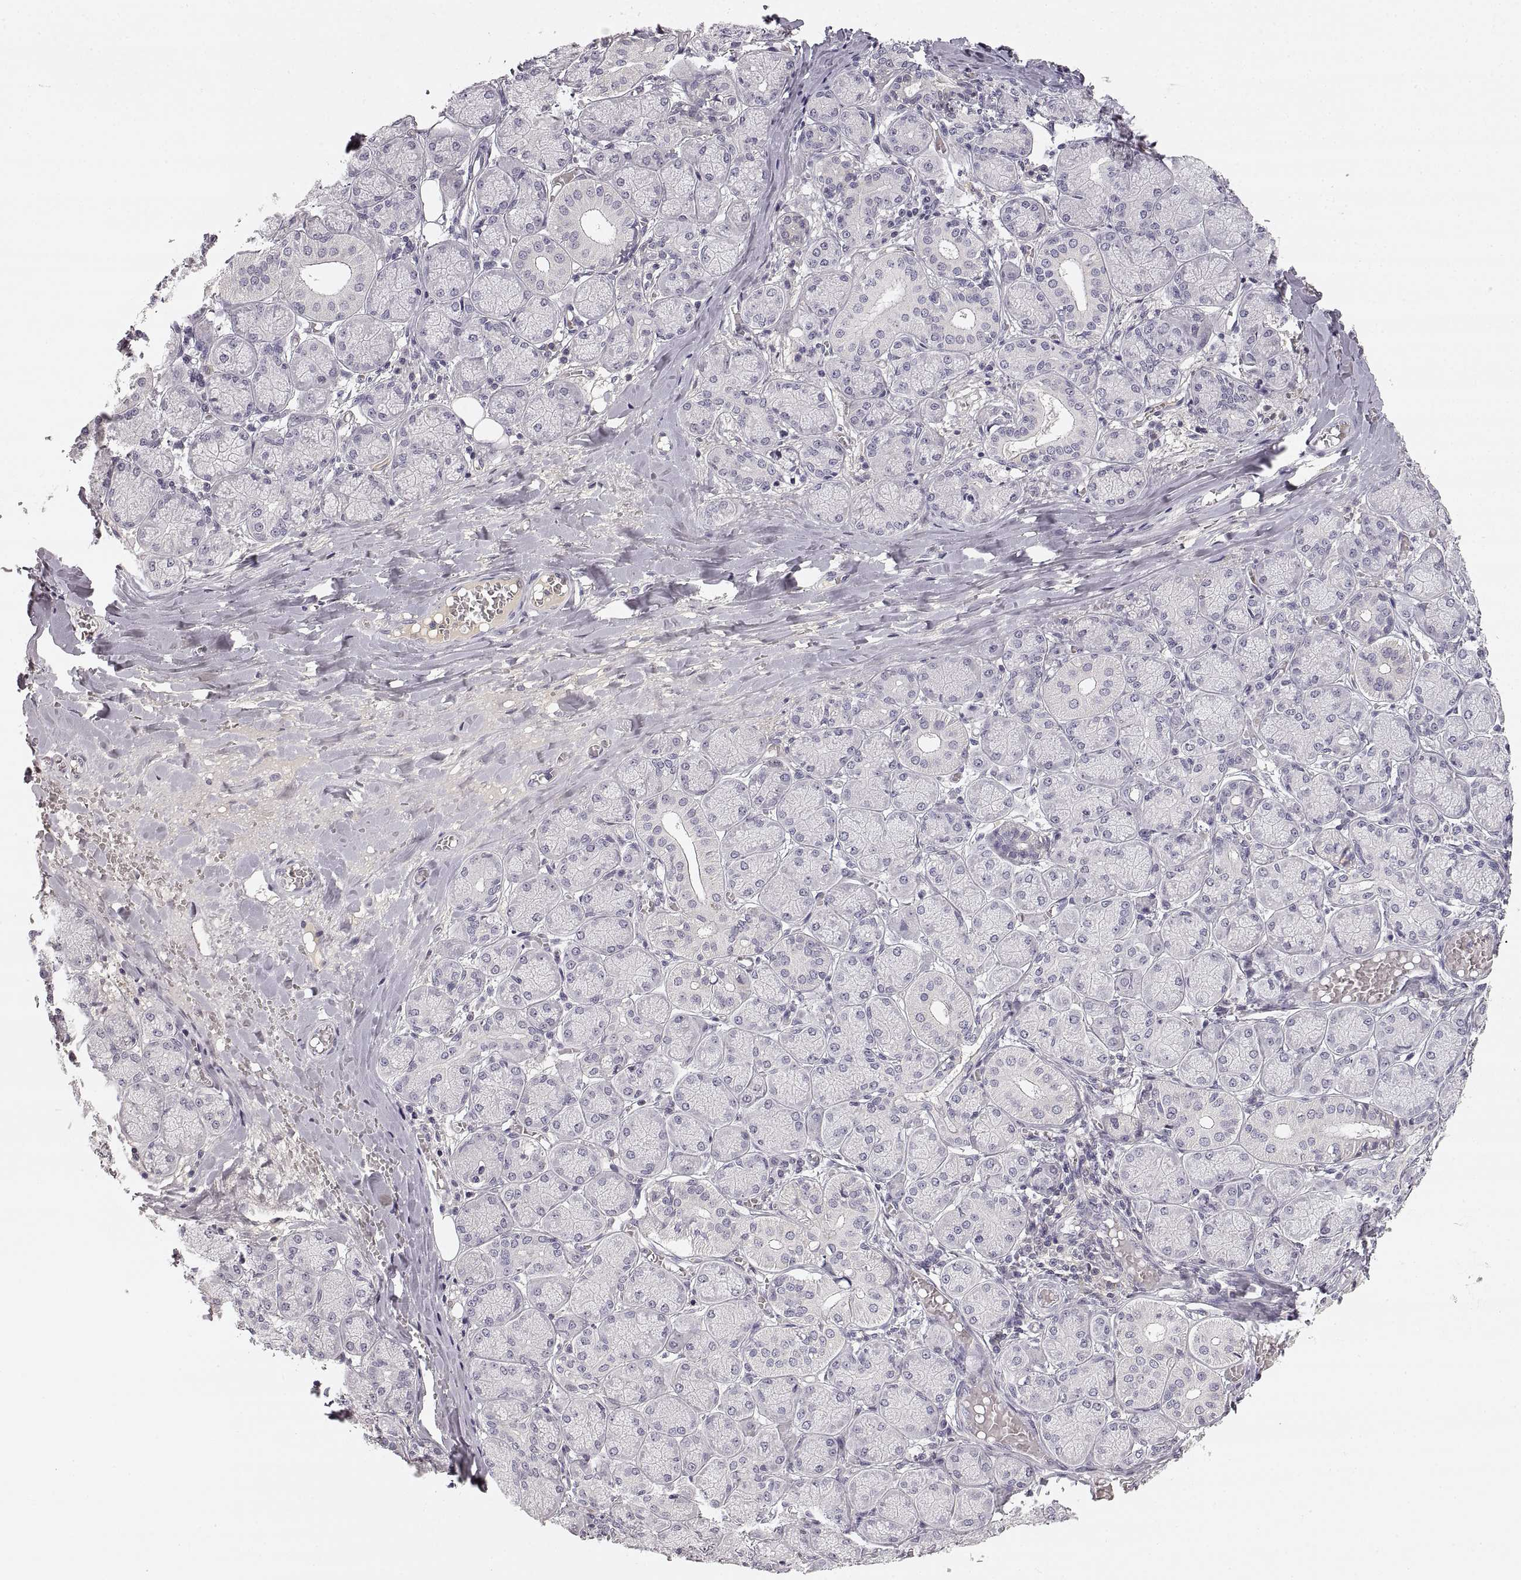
{"staining": {"intensity": "negative", "quantity": "none", "location": "none"}, "tissue": "salivary gland", "cell_type": "Glandular cells", "image_type": "normal", "snomed": [{"axis": "morphology", "description": "Normal tissue, NOS"}, {"axis": "topography", "description": "Salivary gland"}, {"axis": "topography", "description": "Peripheral nerve tissue"}], "caption": "Immunohistochemistry (IHC) micrograph of benign salivary gland: human salivary gland stained with DAB exhibits no significant protein expression in glandular cells.", "gene": "RUNDC3A", "patient": {"sex": "female", "age": 24}}